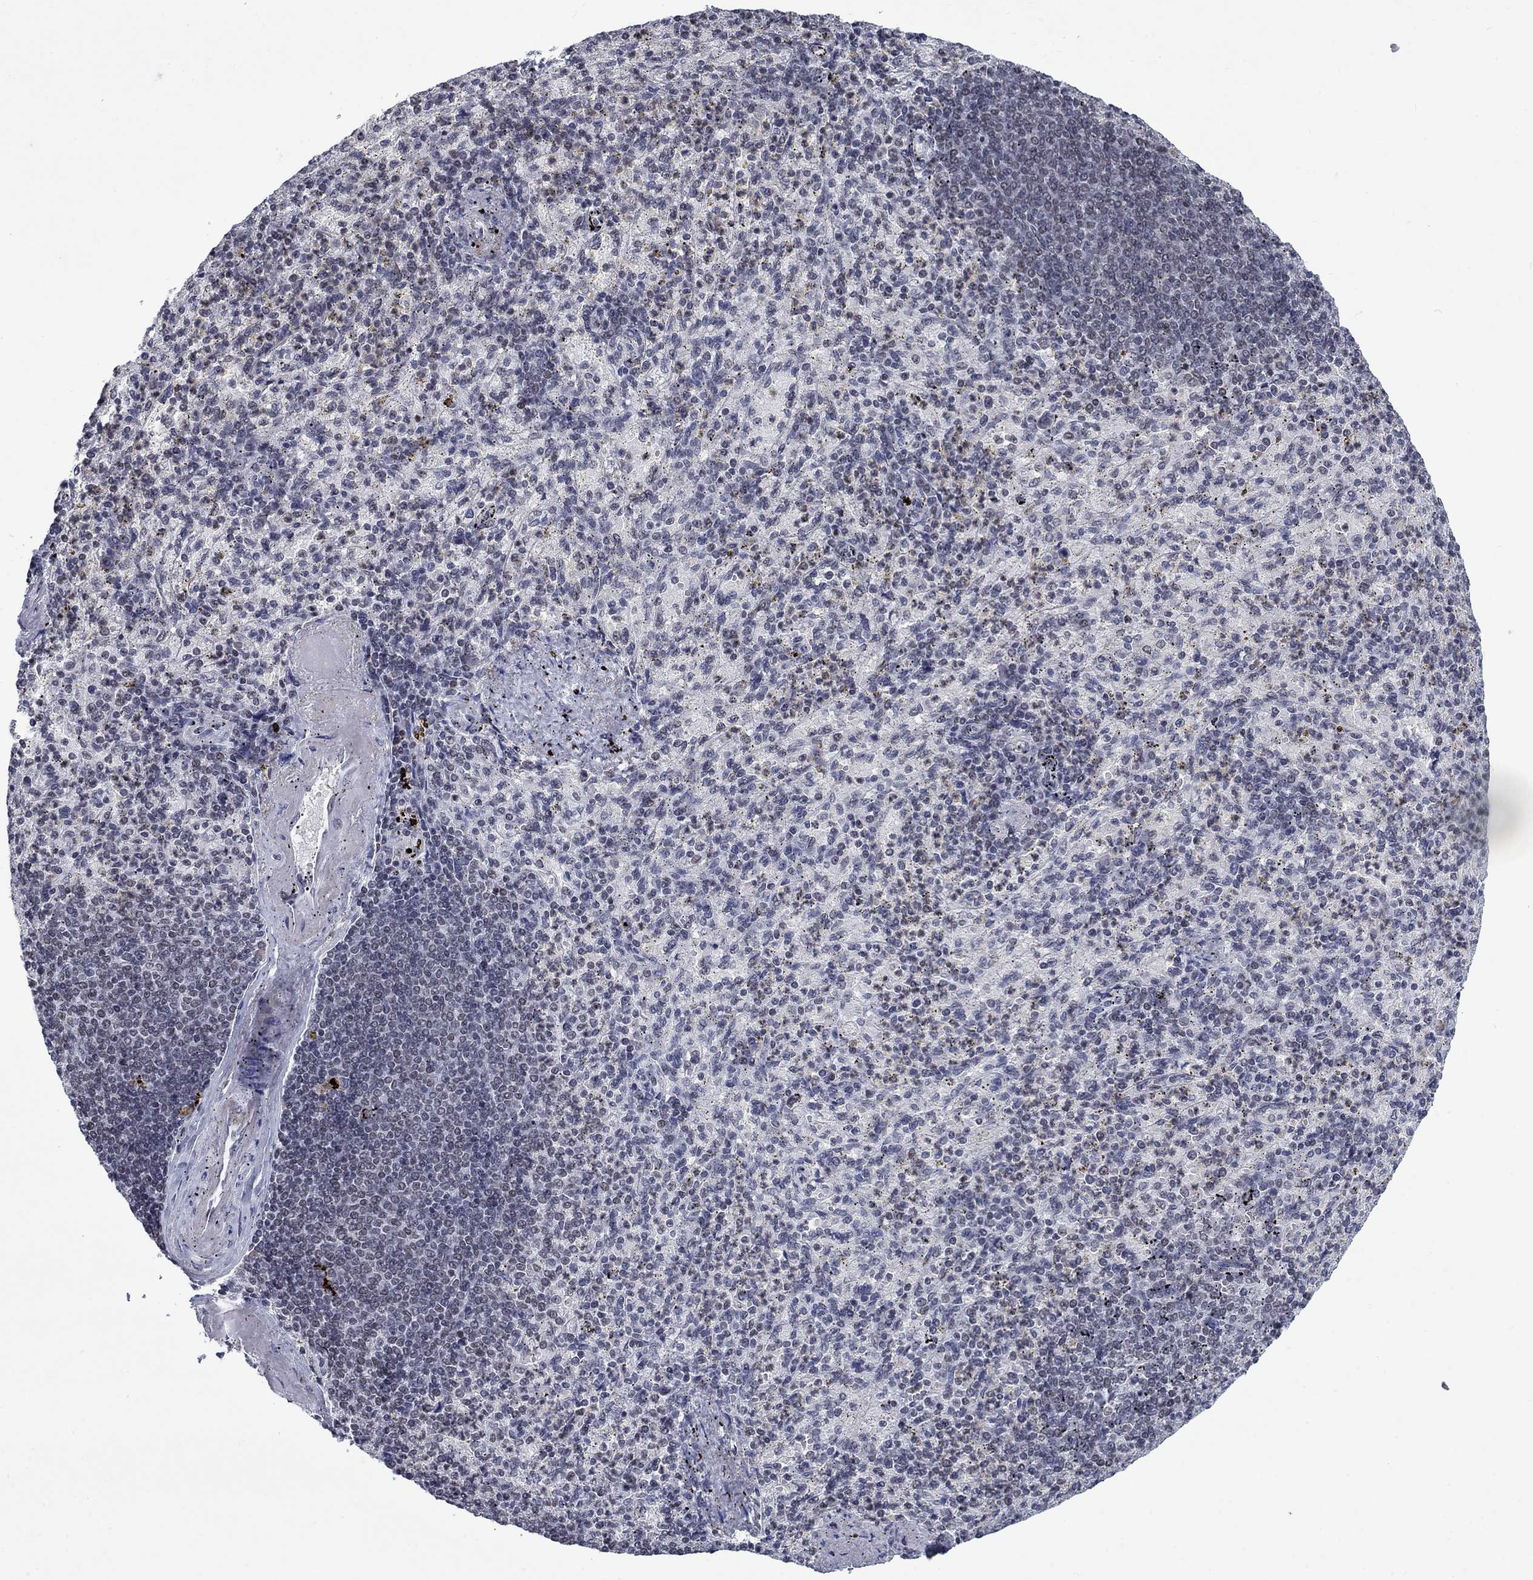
{"staining": {"intensity": "negative", "quantity": "none", "location": "none"}, "tissue": "spleen", "cell_type": "Cells in red pulp", "image_type": "normal", "snomed": [{"axis": "morphology", "description": "Normal tissue, NOS"}, {"axis": "topography", "description": "Spleen"}], "caption": "Immunohistochemistry (IHC) image of benign spleen: spleen stained with DAB (3,3'-diaminobenzidine) displays no significant protein expression in cells in red pulp.", "gene": "NPAS3", "patient": {"sex": "female", "age": 74}}